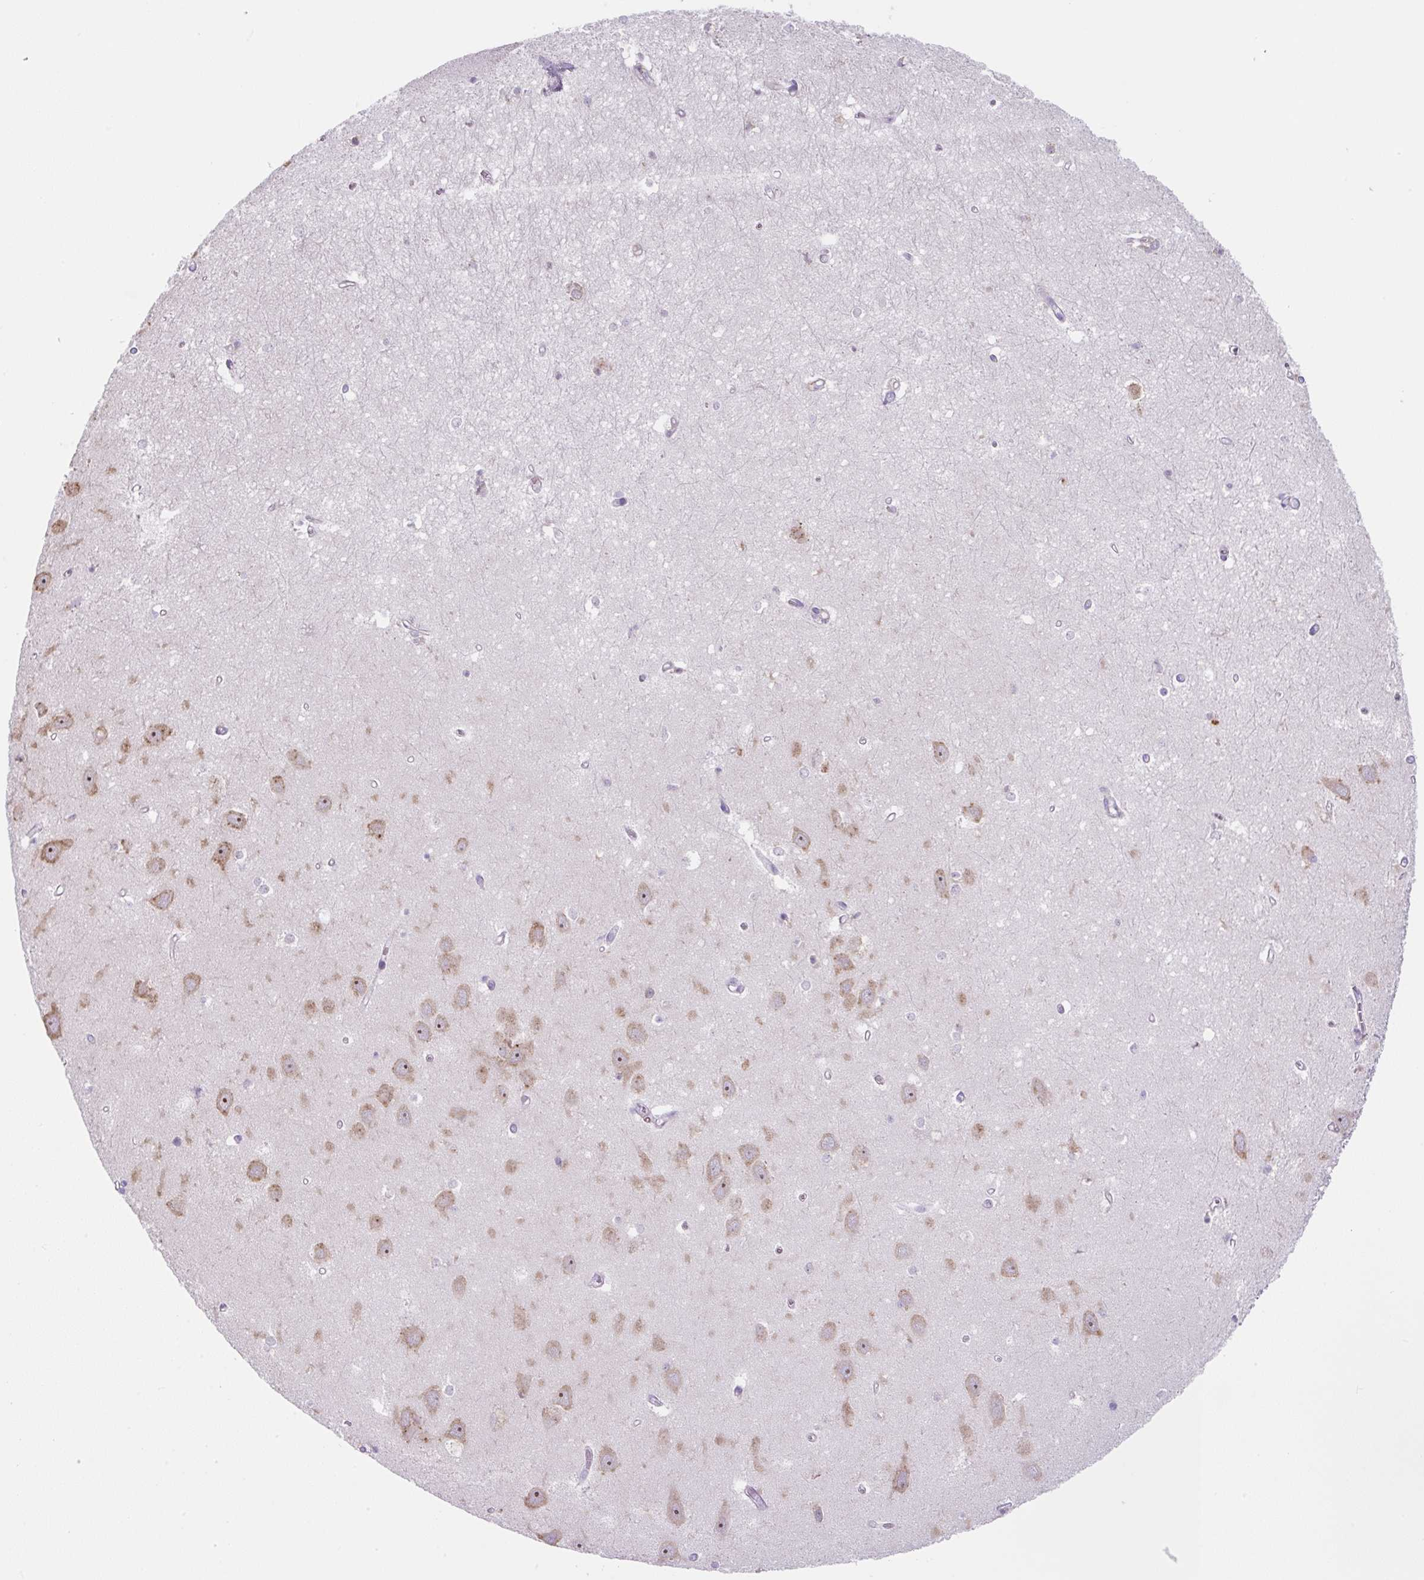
{"staining": {"intensity": "negative", "quantity": "none", "location": "none"}, "tissue": "hippocampus", "cell_type": "Glial cells", "image_type": "normal", "snomed": [{"axis": "morphology", "description": "Normal tissue, NOS"}, {"axis": "topography", "description": "Hippocampus"}], "caption": "Protein analysis of unremarkable hippocampus shows no significant expression in glial cells.", "gene": "FZD5", "patient": {"sex": "female", "age": 64}}